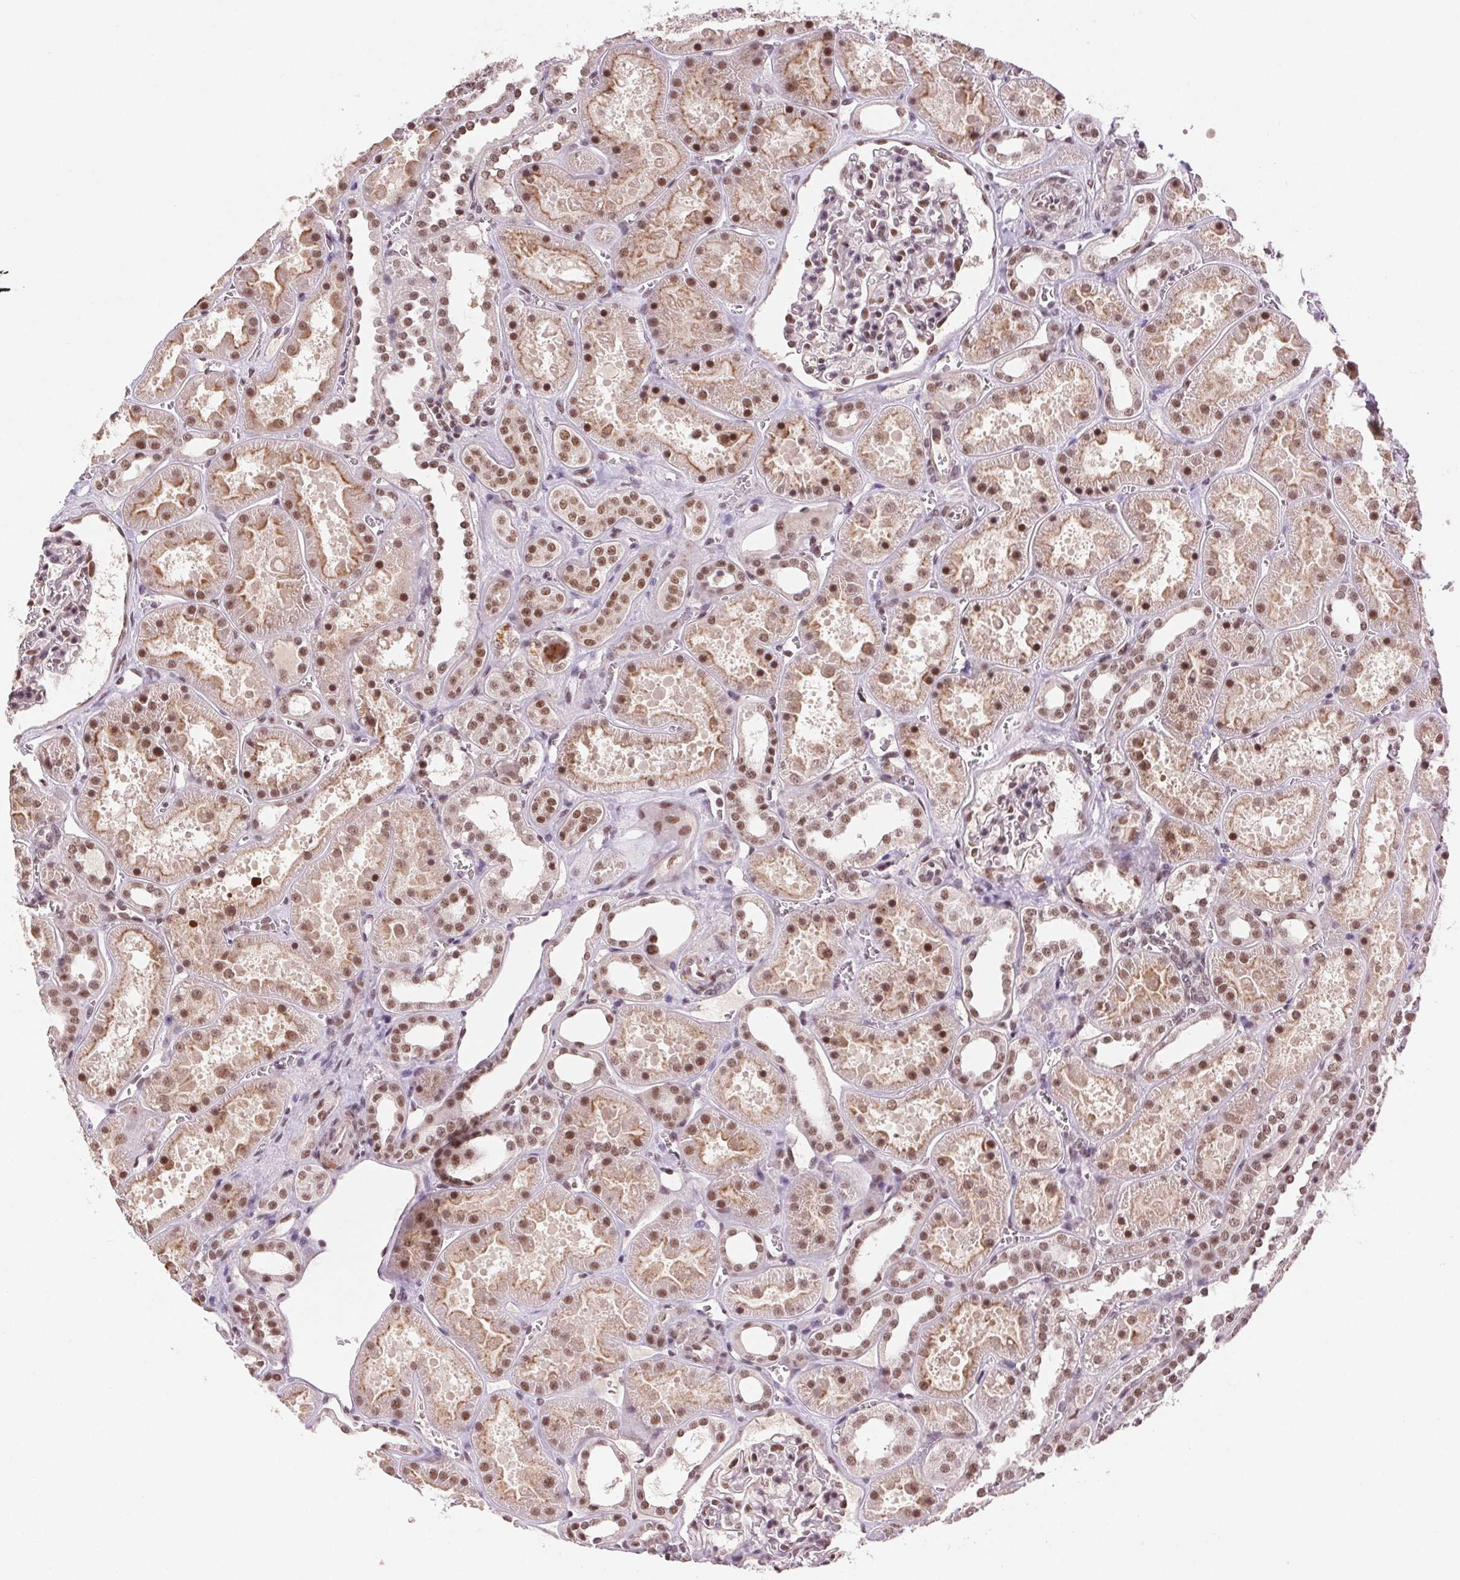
{"staining": {"intensity": "weak", "quantity": "25%-75%", "location": "nuclear"}, "tissue": "kidney", "cell_type": "Cells in glomeruli", "image_type": "normal", "snomed": [{"axis": "morphology", "description": "Normal tissue, NOS"}, {"axis": "topography", "description": "Kidney"}], "caption": "DAB immunohistochemical staining of normal human kidney exhibits weak nuclear protein staining in about 25%-75% of cells in glomeruli. The protein is stained brown, and the nuclei are stained in blue (DAB IHC with brightfield microscopy, high magnification).", "gene": "CD2BP2", "patient": {"sex": "female", "age": 41}}